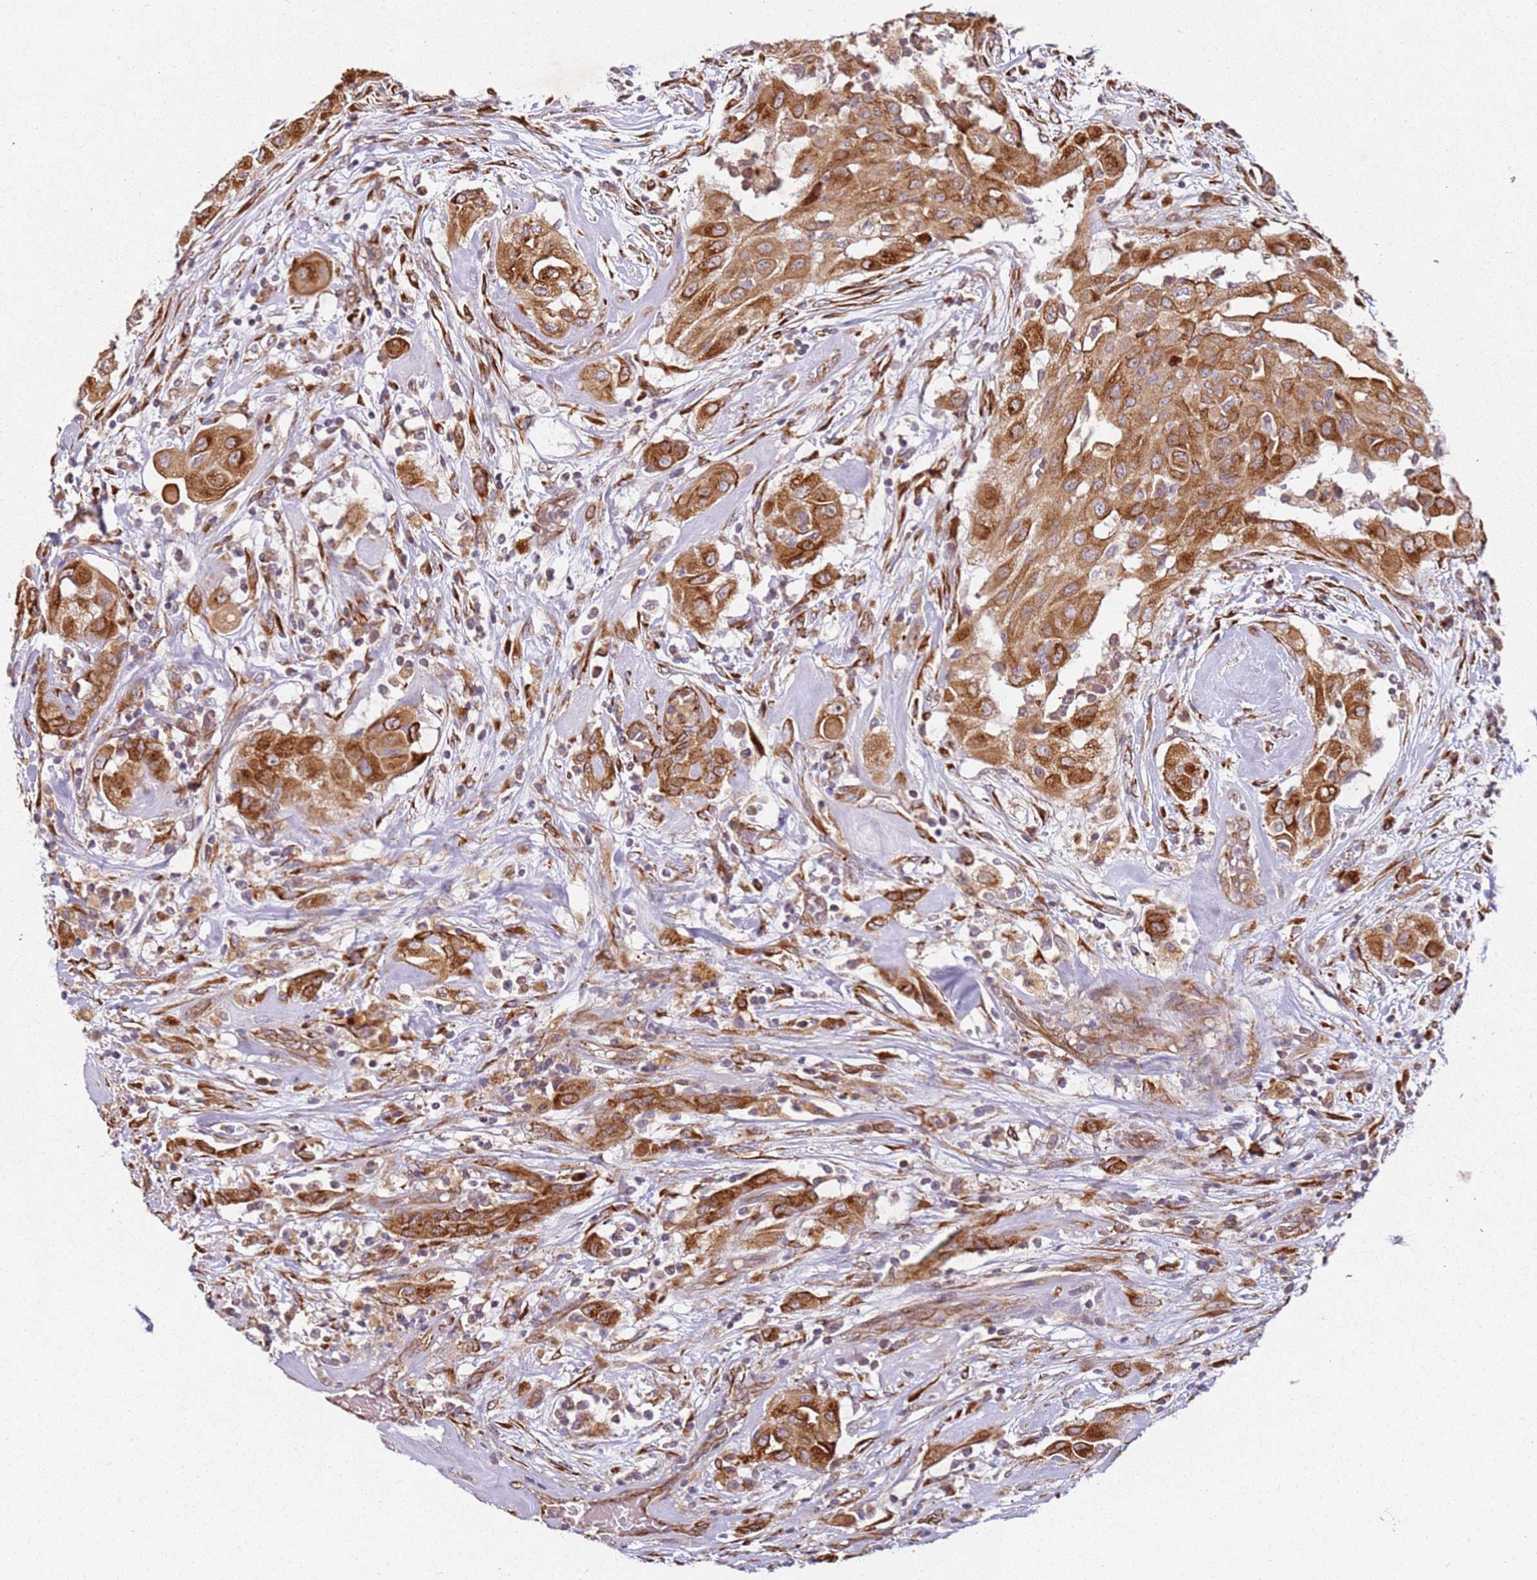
{"staining": {"intensity": "strong", "quantity": ">75%", "location": "cytoplasmic/membranous"}, "tissue": "thyroid cancer", "cell_type": "Tumor cells", "image_type": "cancer", "snomed": [{"axis": "morphology", "description": "Papillary adenocarcinoma, NOS"}, {"axis": "topography", "description": "Thyroid gland"}], "caption": "Human thyroid cancer (papillary adenocarcinoma) stained with a brown dye displays strong cytoplasmic/membranous positive positivity in about >75% of tumor cells.", "gene": "ARFRP1", "patient": {"sex": "female", "age": 59}}